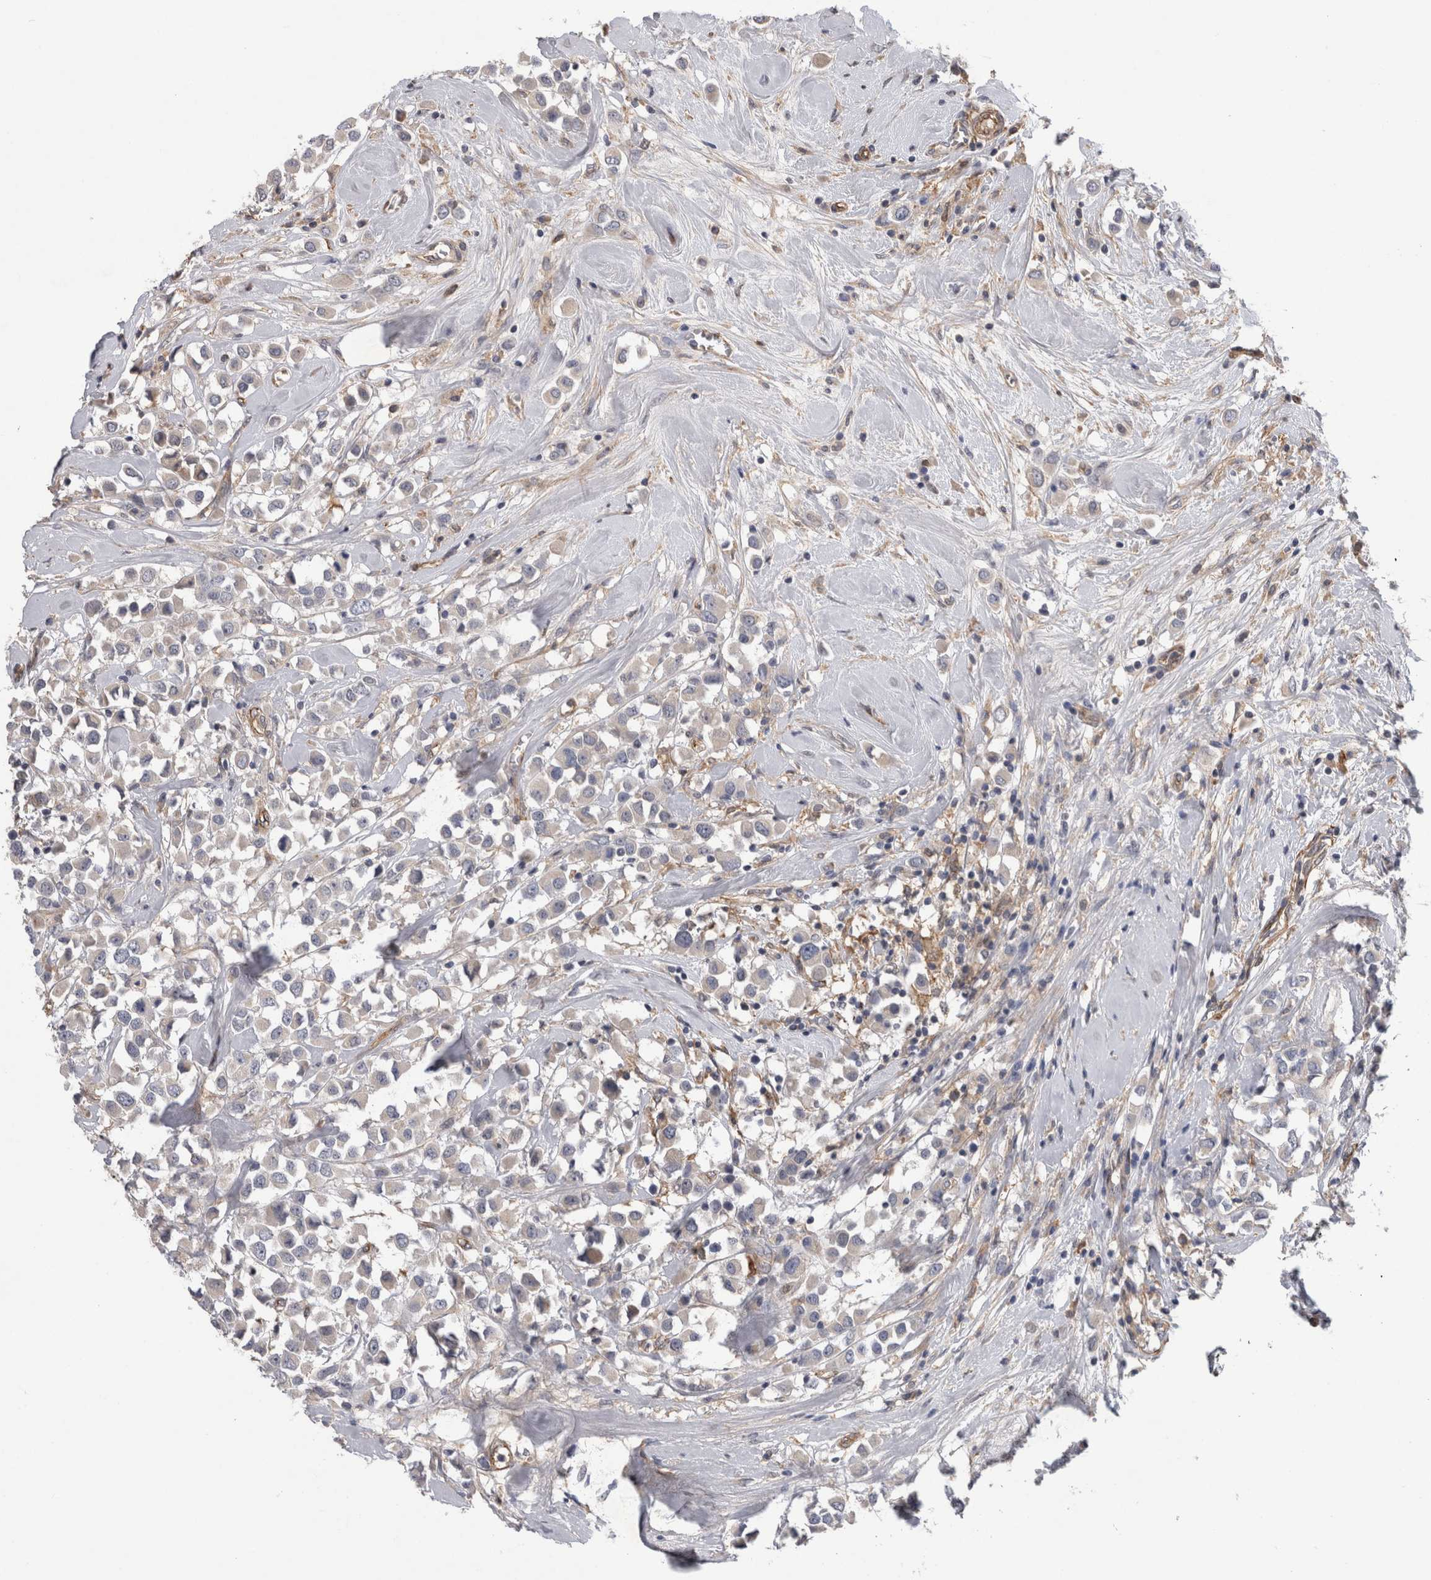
{"staining": {"intensity": "negative", "quantity": "none", "location": "none"}, "tissue": "breast cancer", "cell_type": "Tumor cells", "image_type": "cancer", "snomed": [{"axis": "morphology", "description": "Duct carcinoma"}, {"axis": "topography", "description": "Breast"}], "caption": "Breast intraductal carcinoma stained for a protein using immunohistochemistry demonstrates no staining tumor cells.", "gene": "ANKFY1", "patient": {"sex": "female", "age": 61}}